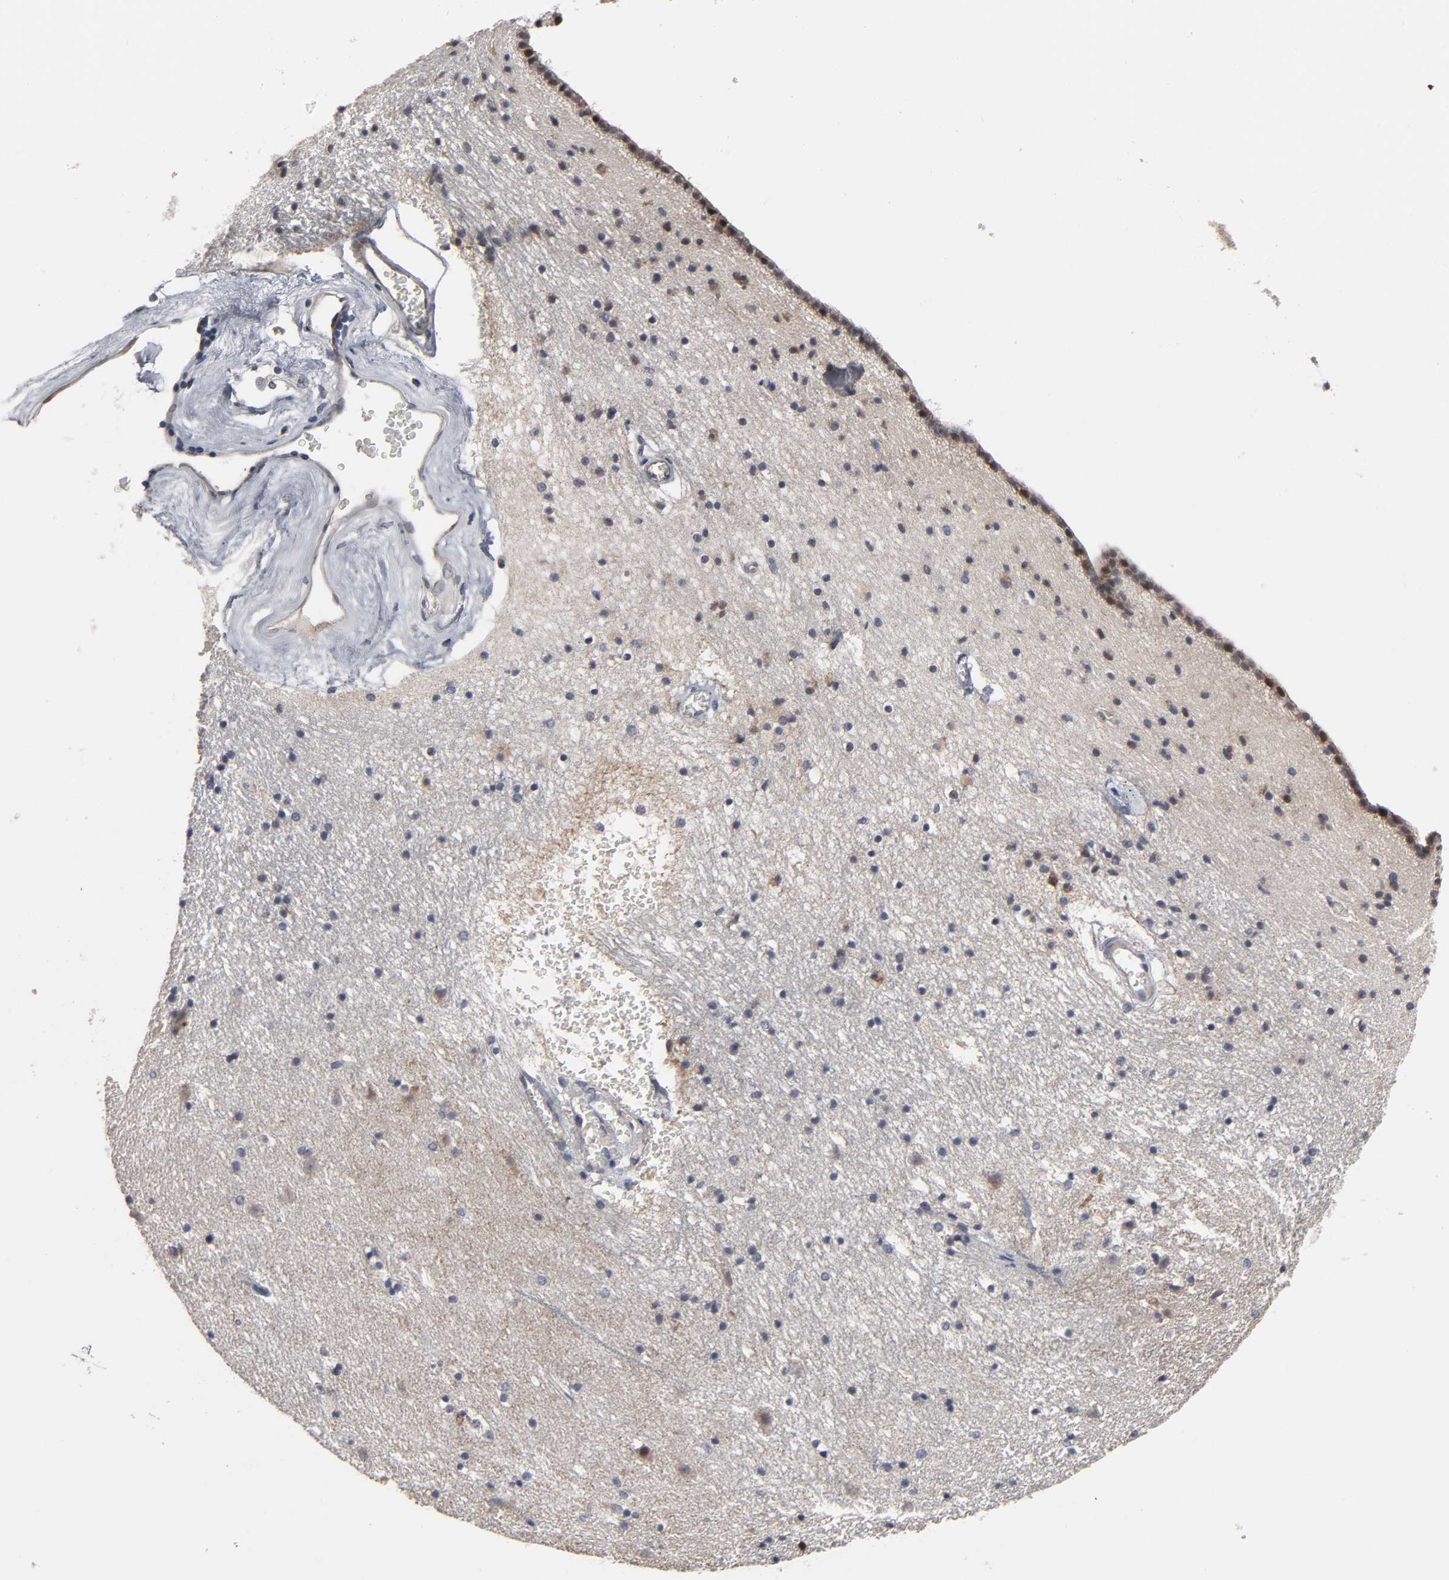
{"staining": {"intensity": "moderate", "quantity": "<25%", "location": "cytoplasmic/membranous,nuclear"}, "tissue": "caudate", "cell_type": "Glial cells", "image_type": "normal", "snomed": [{"axis": "morphology", "description": "Normal tissue, NOS"}, {"axis": "topography", "description": "Lateral ventricle wall"}], "caption": "High-power microscopy captured an immunohistochemistry (IHC) image of benign caudate, revealing moderate cytoplasmic/membranous,nuclear positivity in approximately <25% of glial cells. Nuclei are stained in blue.", "gene": "HNF4A", "patient": {"sex": "male", "age": 45}}